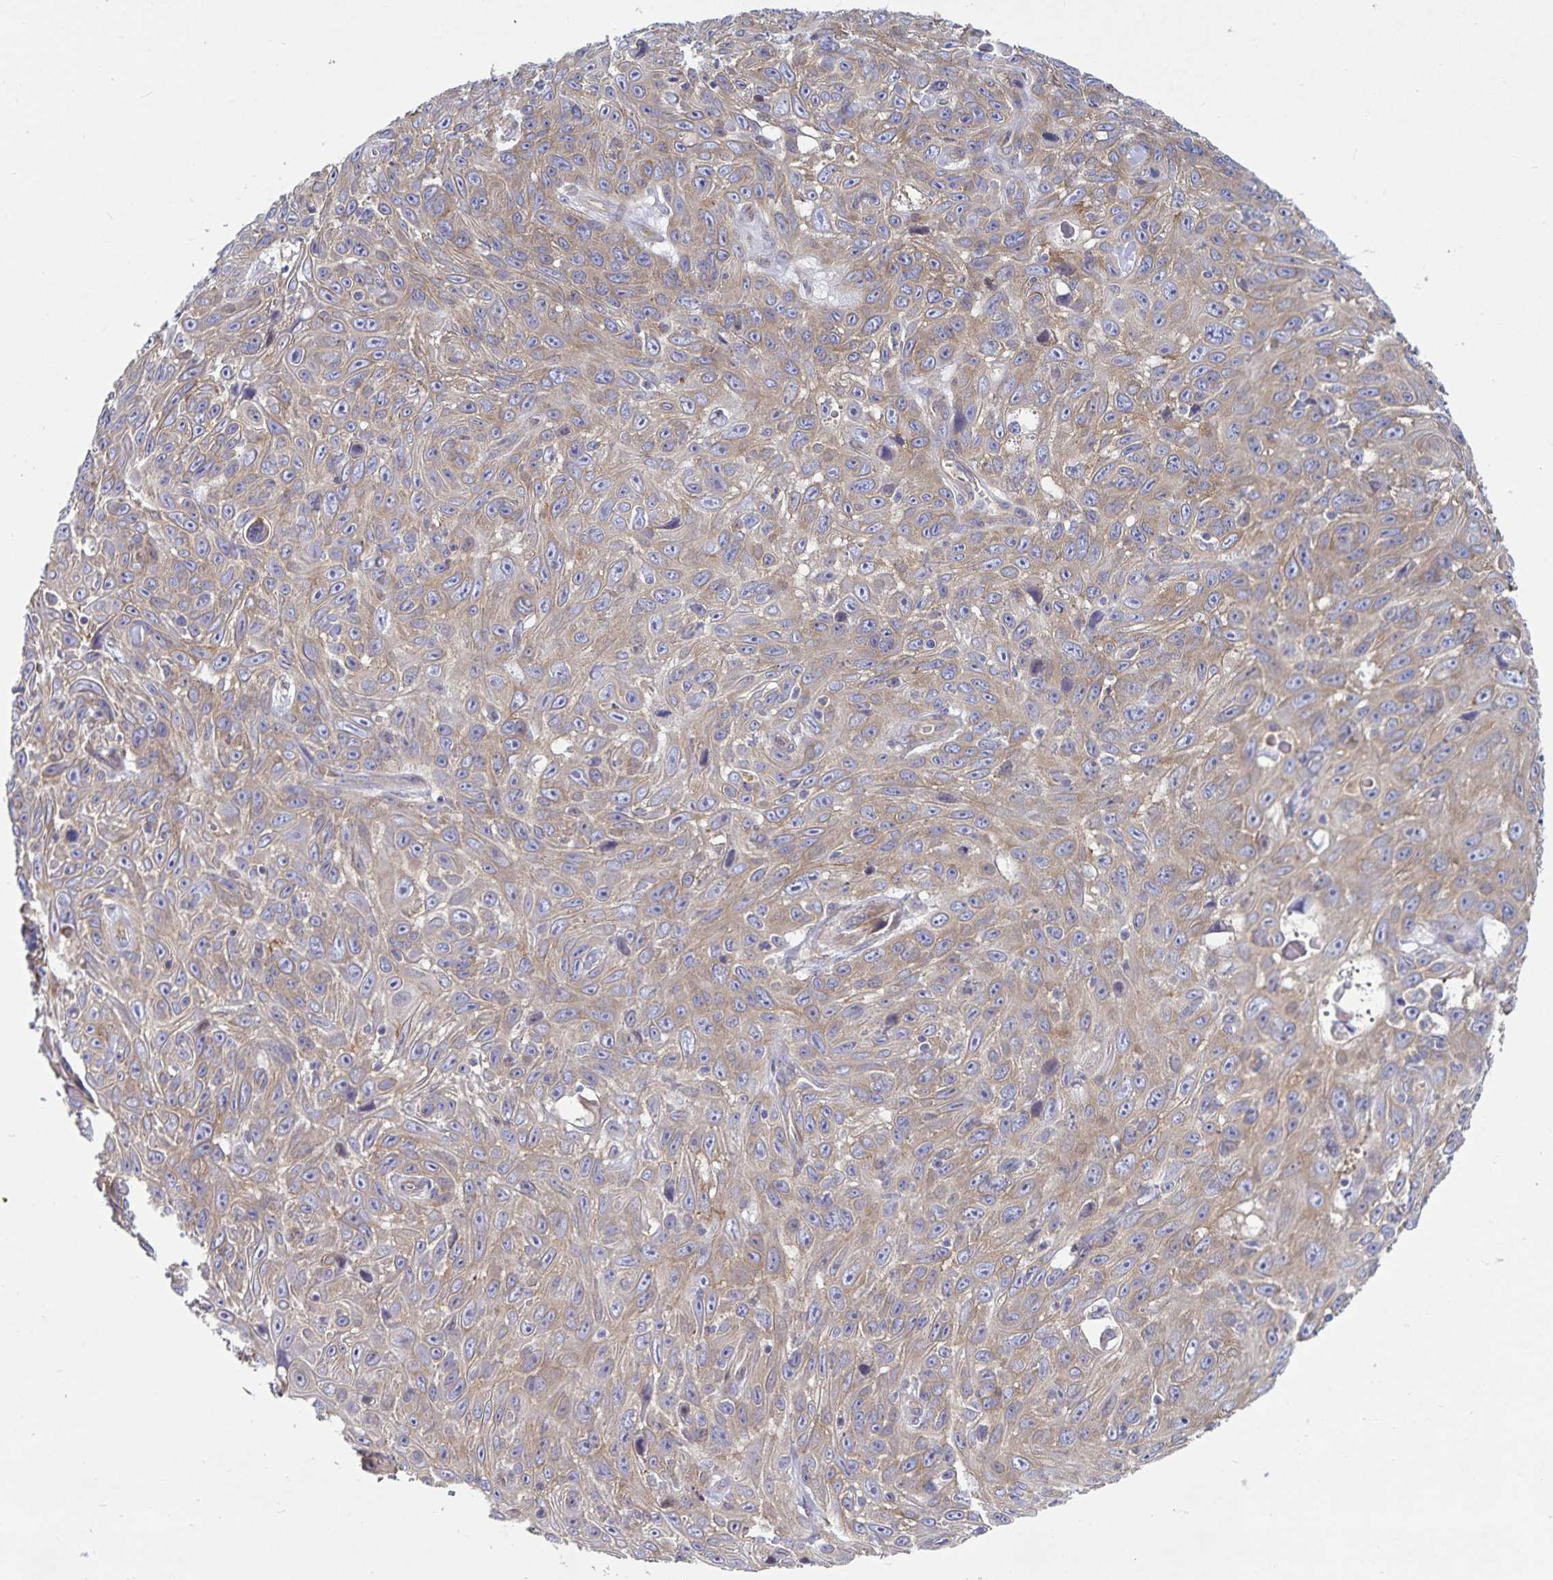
{"staining": {"intensity": "moderate", "quantity": ">75%", "location": "cytoplasmic/membranous"}, "tissue": "skin cancer", "cell_type": "Tumor cells", "image_type": "cancer", "snomed": [{"axis": "morphology", "description": "Squamous cell carcinoma, NOS"}, {"axis": "topography", "description": "Skin"}], "caption": "Tumor cells exhibit medium levels of moderate cytoplasmic/membranous staining in about >75% of cells in skin cancer (squamous cell carcinoma).", "gene": "FAM120A", "patient": {"sex": "male", "age": 82}}